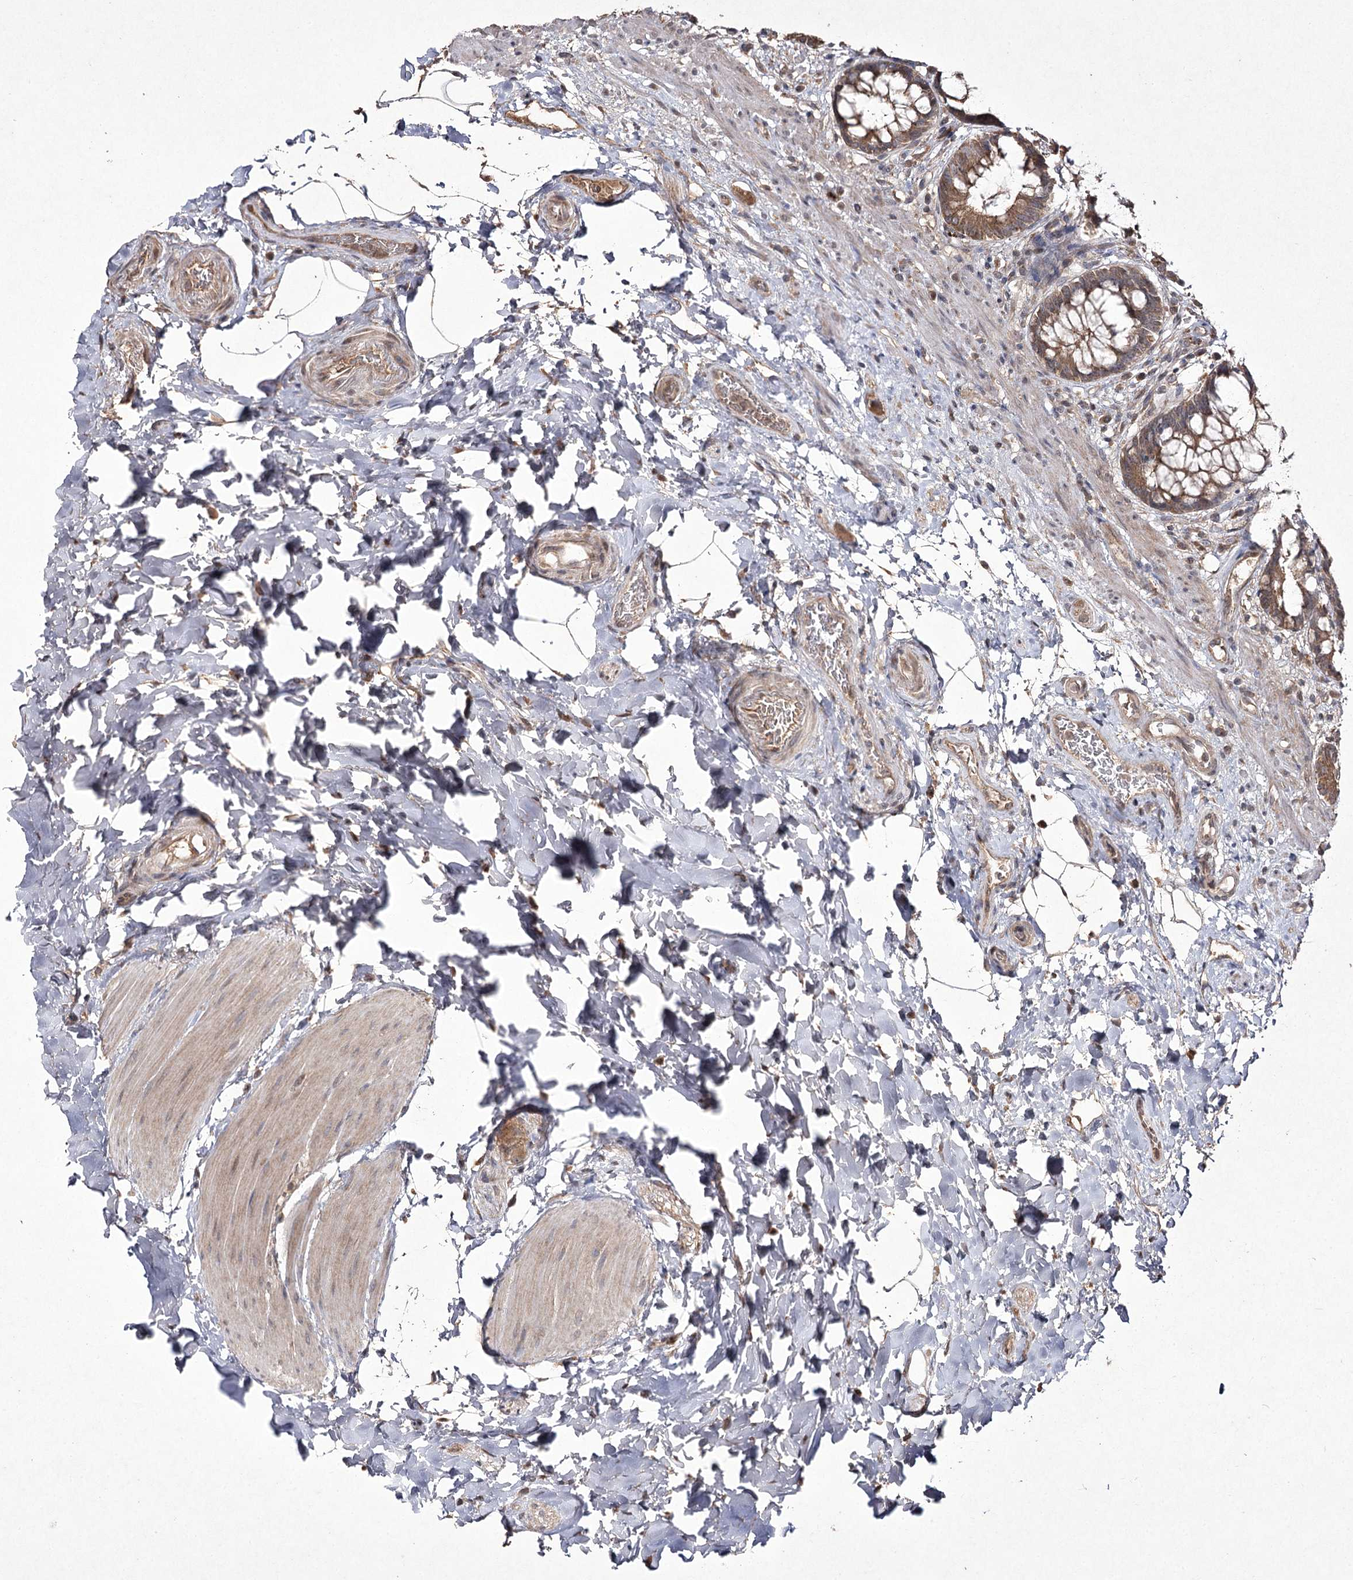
{"staining": {"intensity": "moderate", "quantity": ">75%", "location": "cytoplasmic/membranous"}, "tissue": "rectum", "cell_type": "Glandular cells", "image_type": "normal", "snomed": [{"axis": "morphology", "description": "Normal tissue, NOS"}, {"axis": "topography", "description": "Rectum"}], "caption": "Glandular cells exhibit medium levels of moderate cytoplasmic/membranous positivity in about >75% of cells in normal human rectum. (DAB (3,3'-diaminobenzidine) IHC with brightfield microscopy, high magnification).", "gene": "FANCL", "patient": {"sex": "male", "age": 64}}